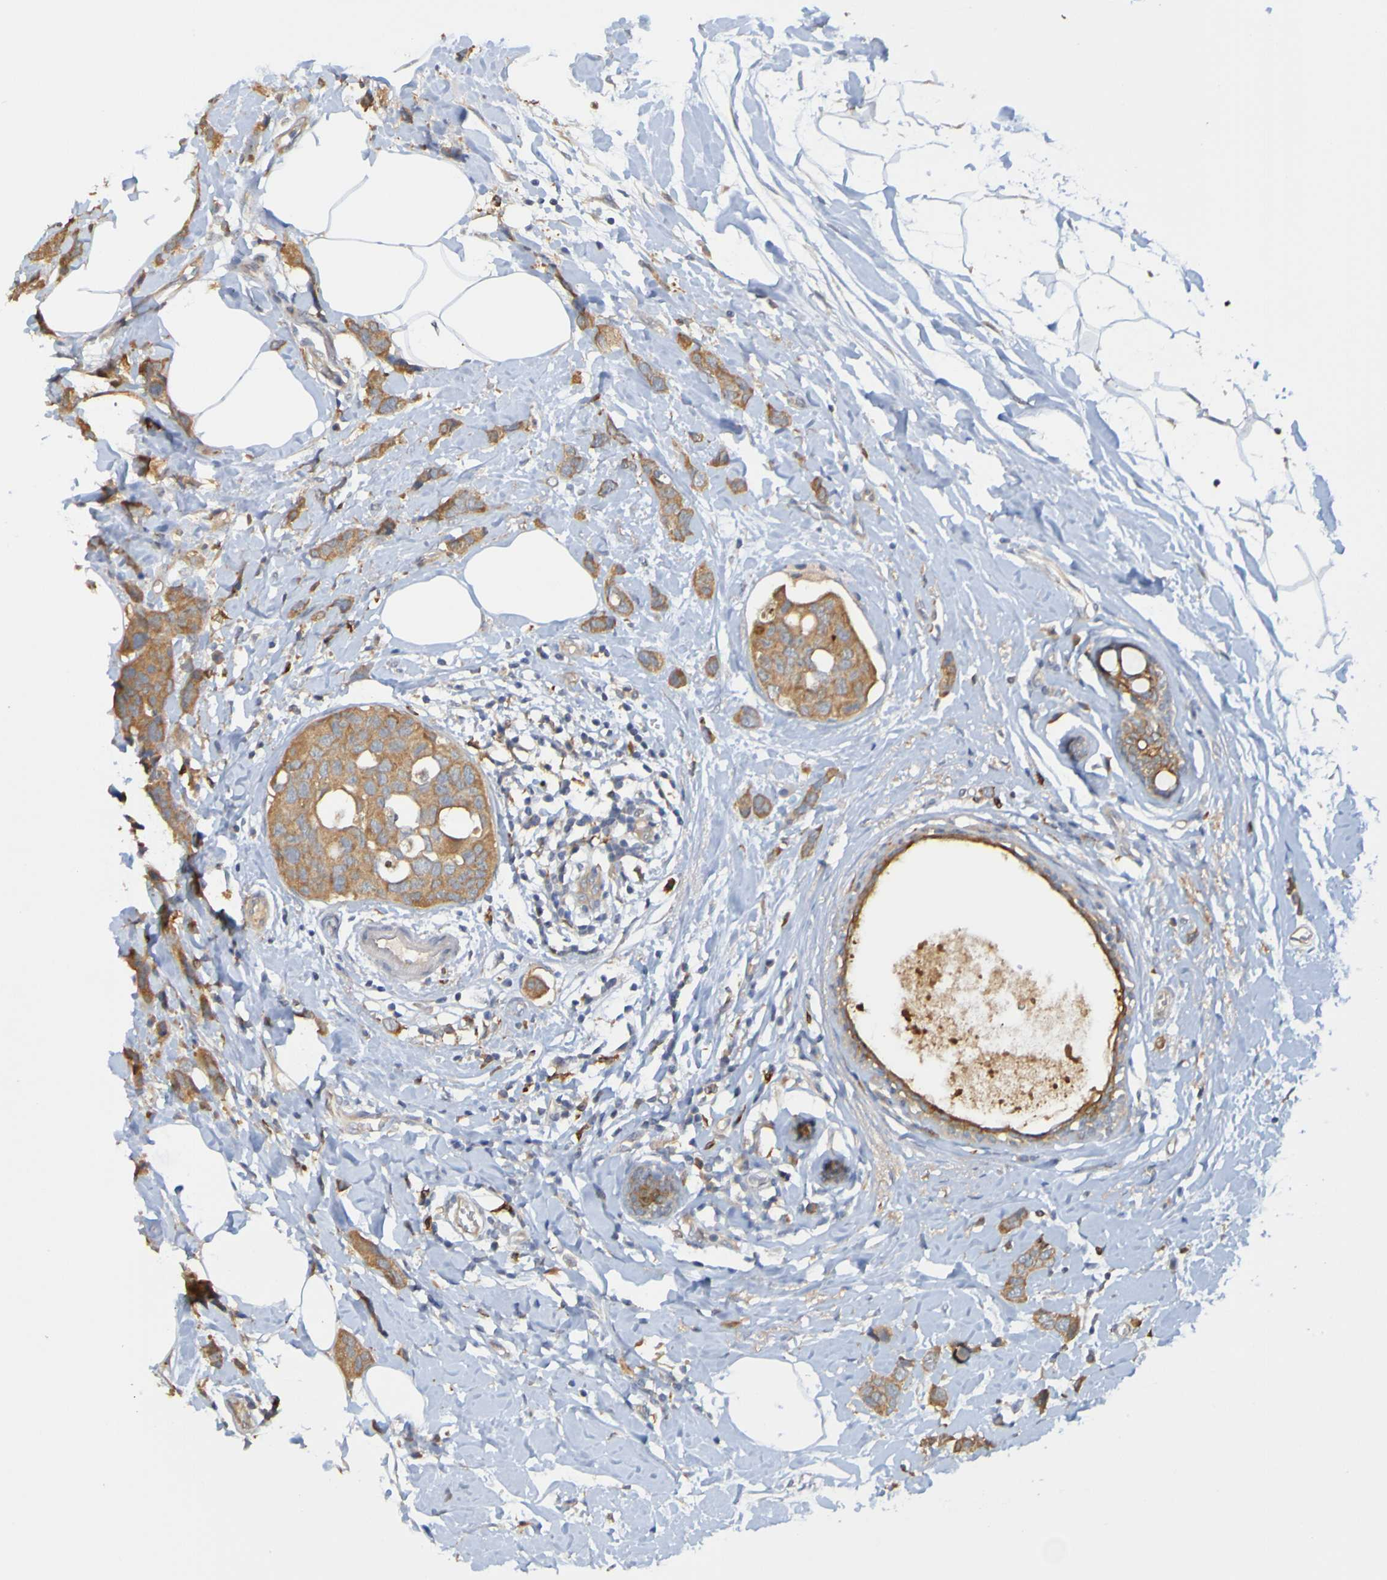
{"staining": {"intensity": "moderate", "quantity": ">75%", "location": "cytoplasmic/membranous"}, "tissue": "breast cancer", "cell_type": "Tumor cells", "image_type": "cancer", "snomed": [{"axis": "morphology", "description": "Normal tissue, NOS"}, {"axis": "morphology", "description": "Duct carcinoma"}, {"axis": "topography", "description": "Breast"}], "caption": "IHC (DAB) staining of human breast cancer demonstrates moderate cytoplasmic/membranous protein positivity in approximately >75% of tumor cells.", "gene": "NAV2", "patient": {"sex": "female", "age": 50}}